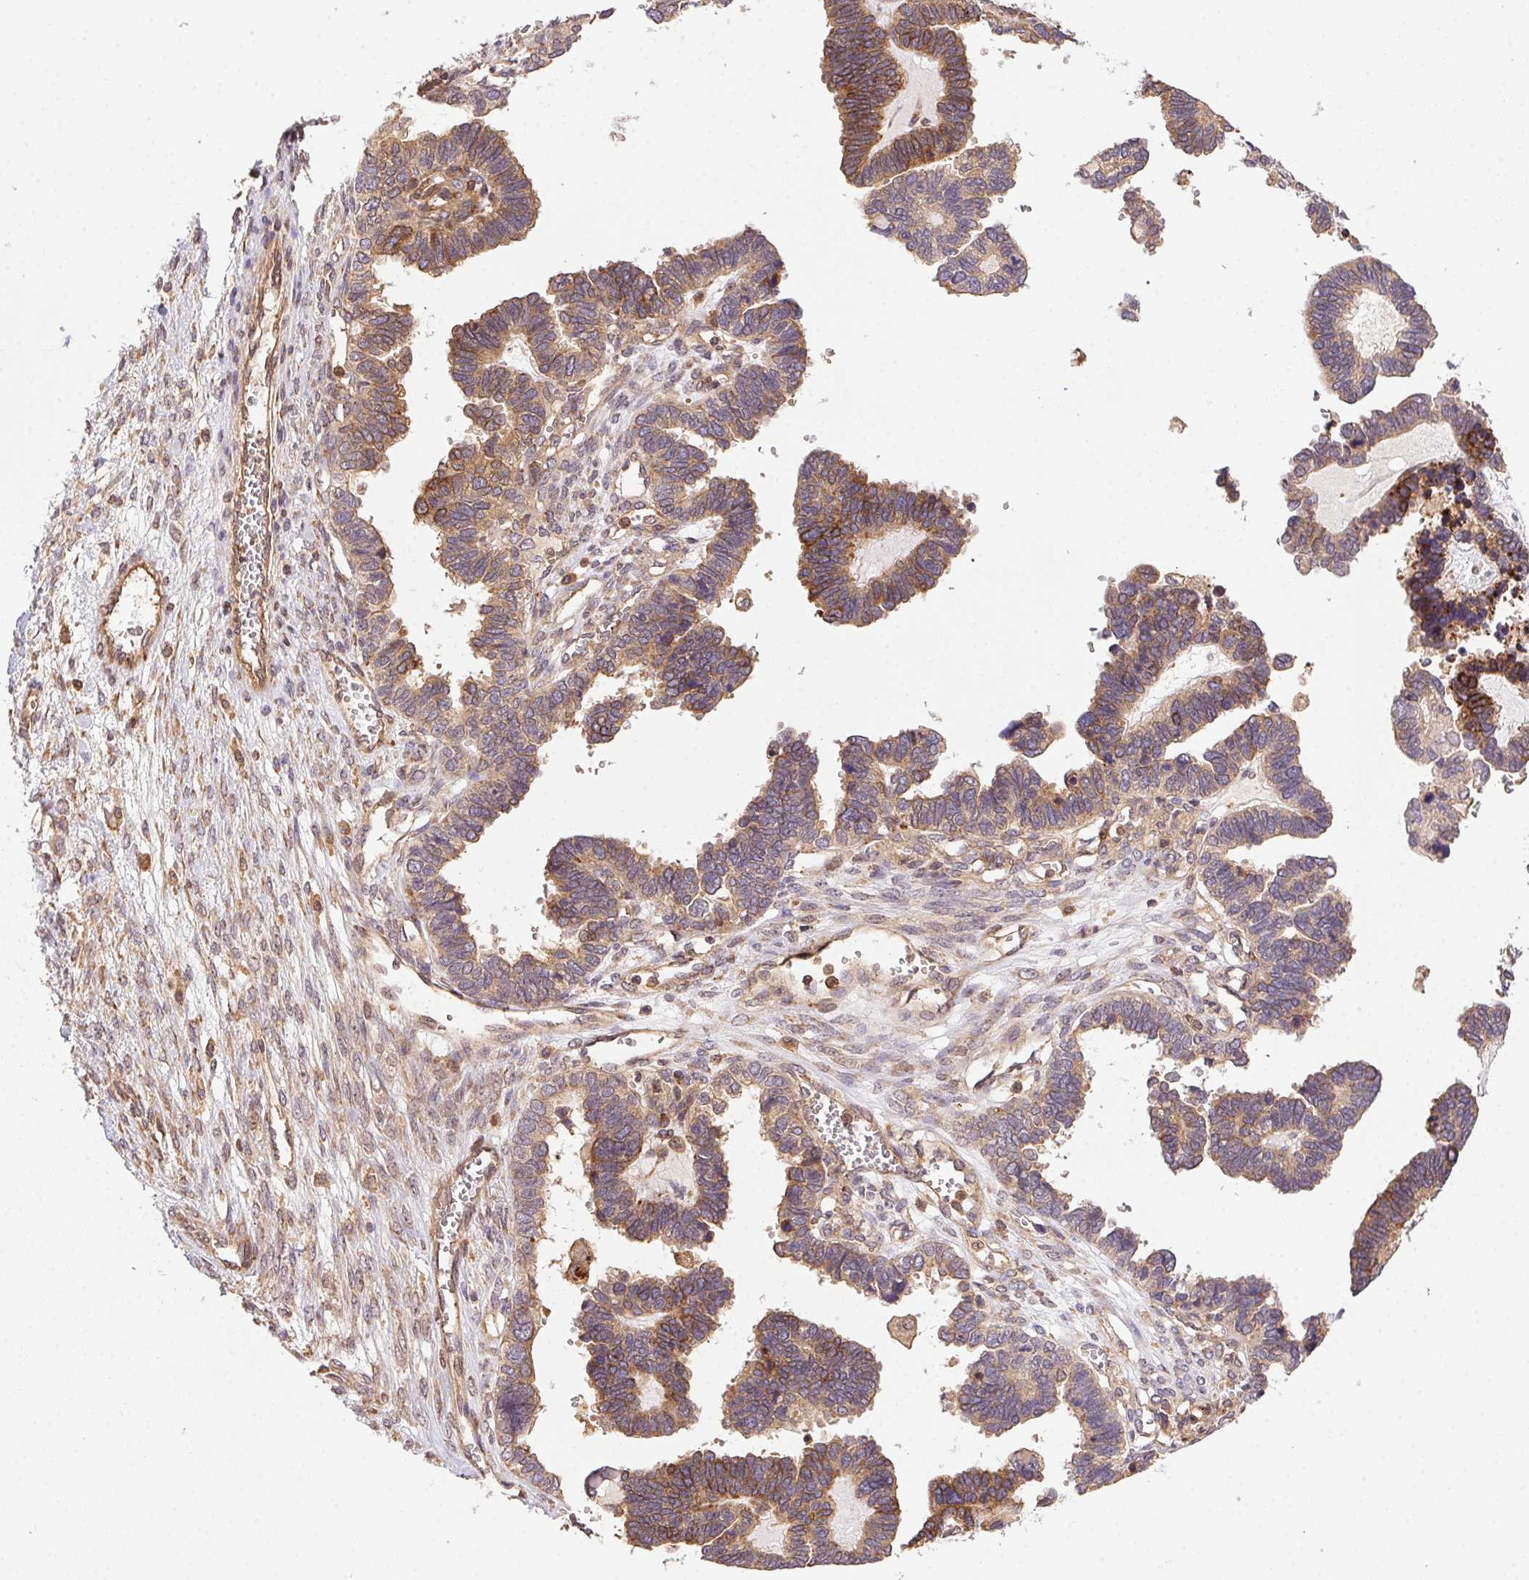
{"staining": {"intensity": "moderate", "quantity": ">75%", "location": "cytoplasmic/membranous"}, "tissue": "colorectal cancer", "cell_type": "Tumor cells", "image_type": "cancer", "snomed": [{"axis": "morphology", "description": "Adenocarcinoma, NOS"}, {"axis": "topography", "description": "Rectum"}], "caption": "DAB immunohistochemical staining of colorectal cancer demonstrates moderate cytoplasmic/membranous protein expression in about >75% of tumor cells.", "gene": "MEX3D", "patient": {"sex": "female", "age": 62}}